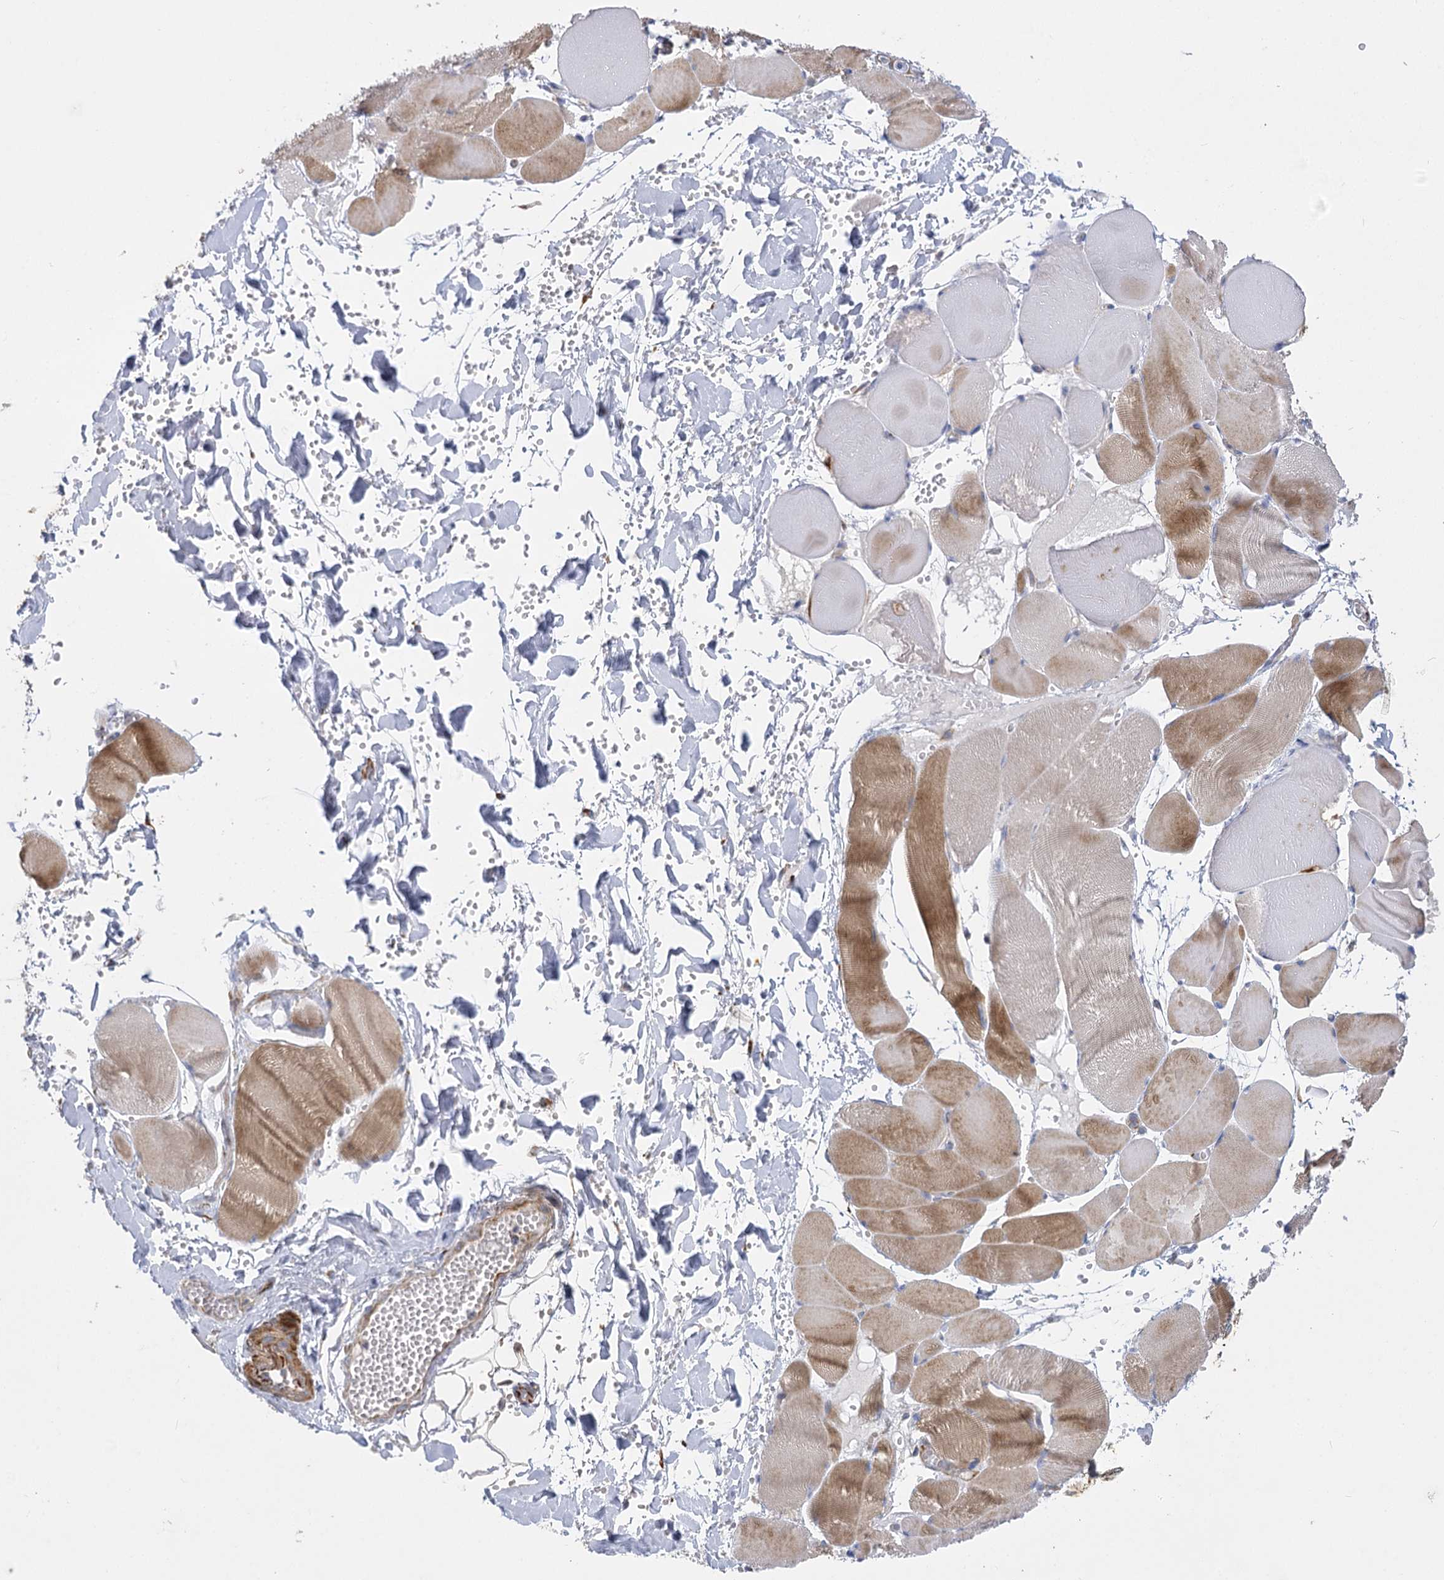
{"staining": {"intensity": "moderate", "quantity": "25%-75%", "location": "cytoplasmic/membranous"}, "tissue": "adipose tissue", "cell_type": "Adipocytes", "image_type": "normal", "snomed": [{"axis": "morphology", "description": "Normal tissue, NOS"}, {"axis": "topography", "description": "Skeletal muscle"}, {"axis": "topography", "description": "Peripheral nerve tissue"}], "caption": "Immunohistochemistry (IHC) micrograph of benign human adipose tissue stained for a protein (brown), which shows medium levels of moderate cytoplasmic/membranous staining in about 25%-75% of adipocytes.", "gene": "DHTKD1", "patient": {"sex": "female", "age": 55}}